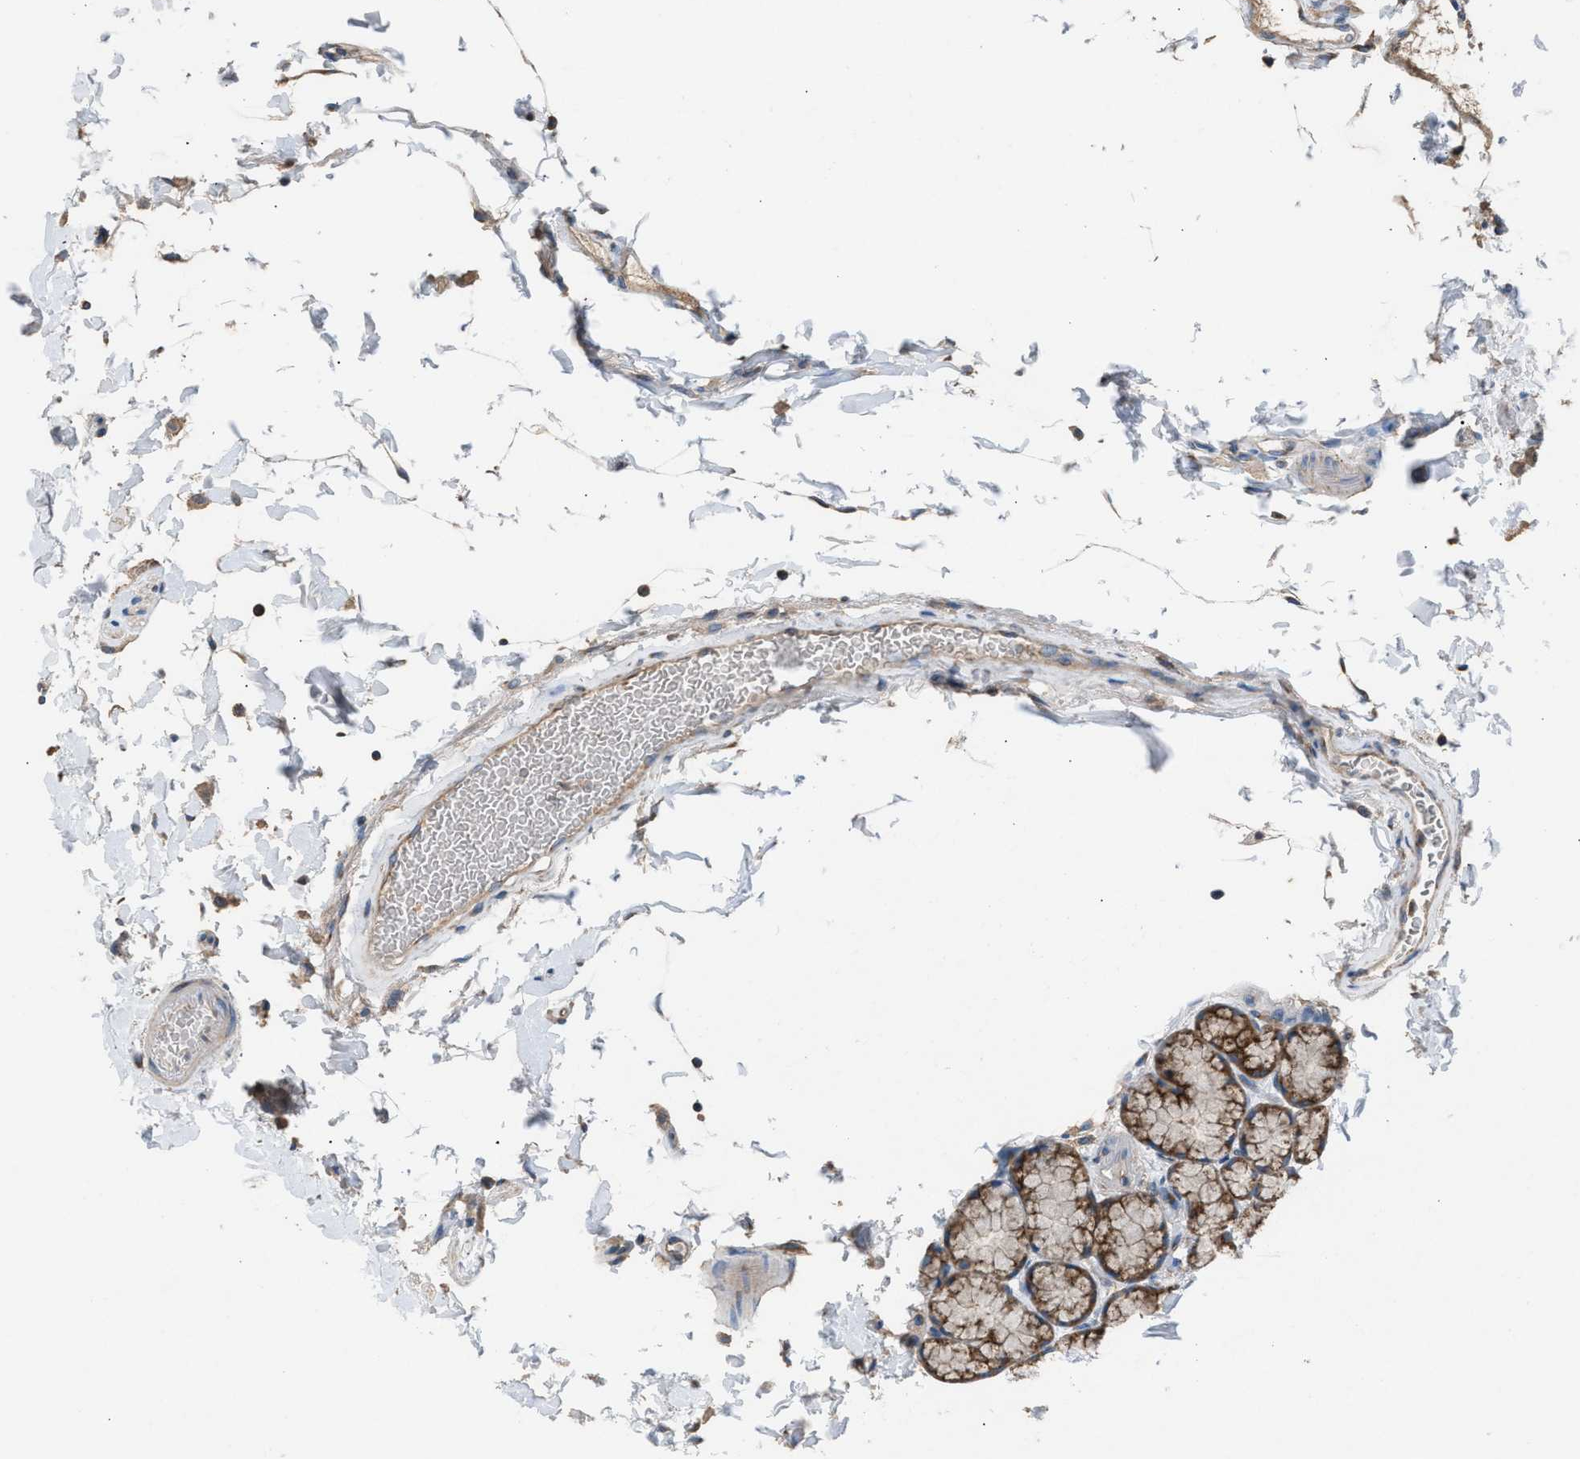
{"staining": {"intensity": "strong", "quantity": ">75%", "location": "cytoplasmic/membranous"}, "tissue": "duodenum", "cell_type": "Glandular cells", "image_type": "normal", "snomed": [{"axis": "morphology", "description": "Normal tissue, NOS"}, {"axis": "topography", "description": "Small intestine, NOS"}], "caption": "Immunohistochemistry of benign human duodenum exhibits high levels of strong cytoplasmic/membranous positivity in approximately >75% of glandular cells. (IHC, brightfield microscopy, high magnification).", "gene": "TPK1", "patient": {"sex": "female", "age": 71}}